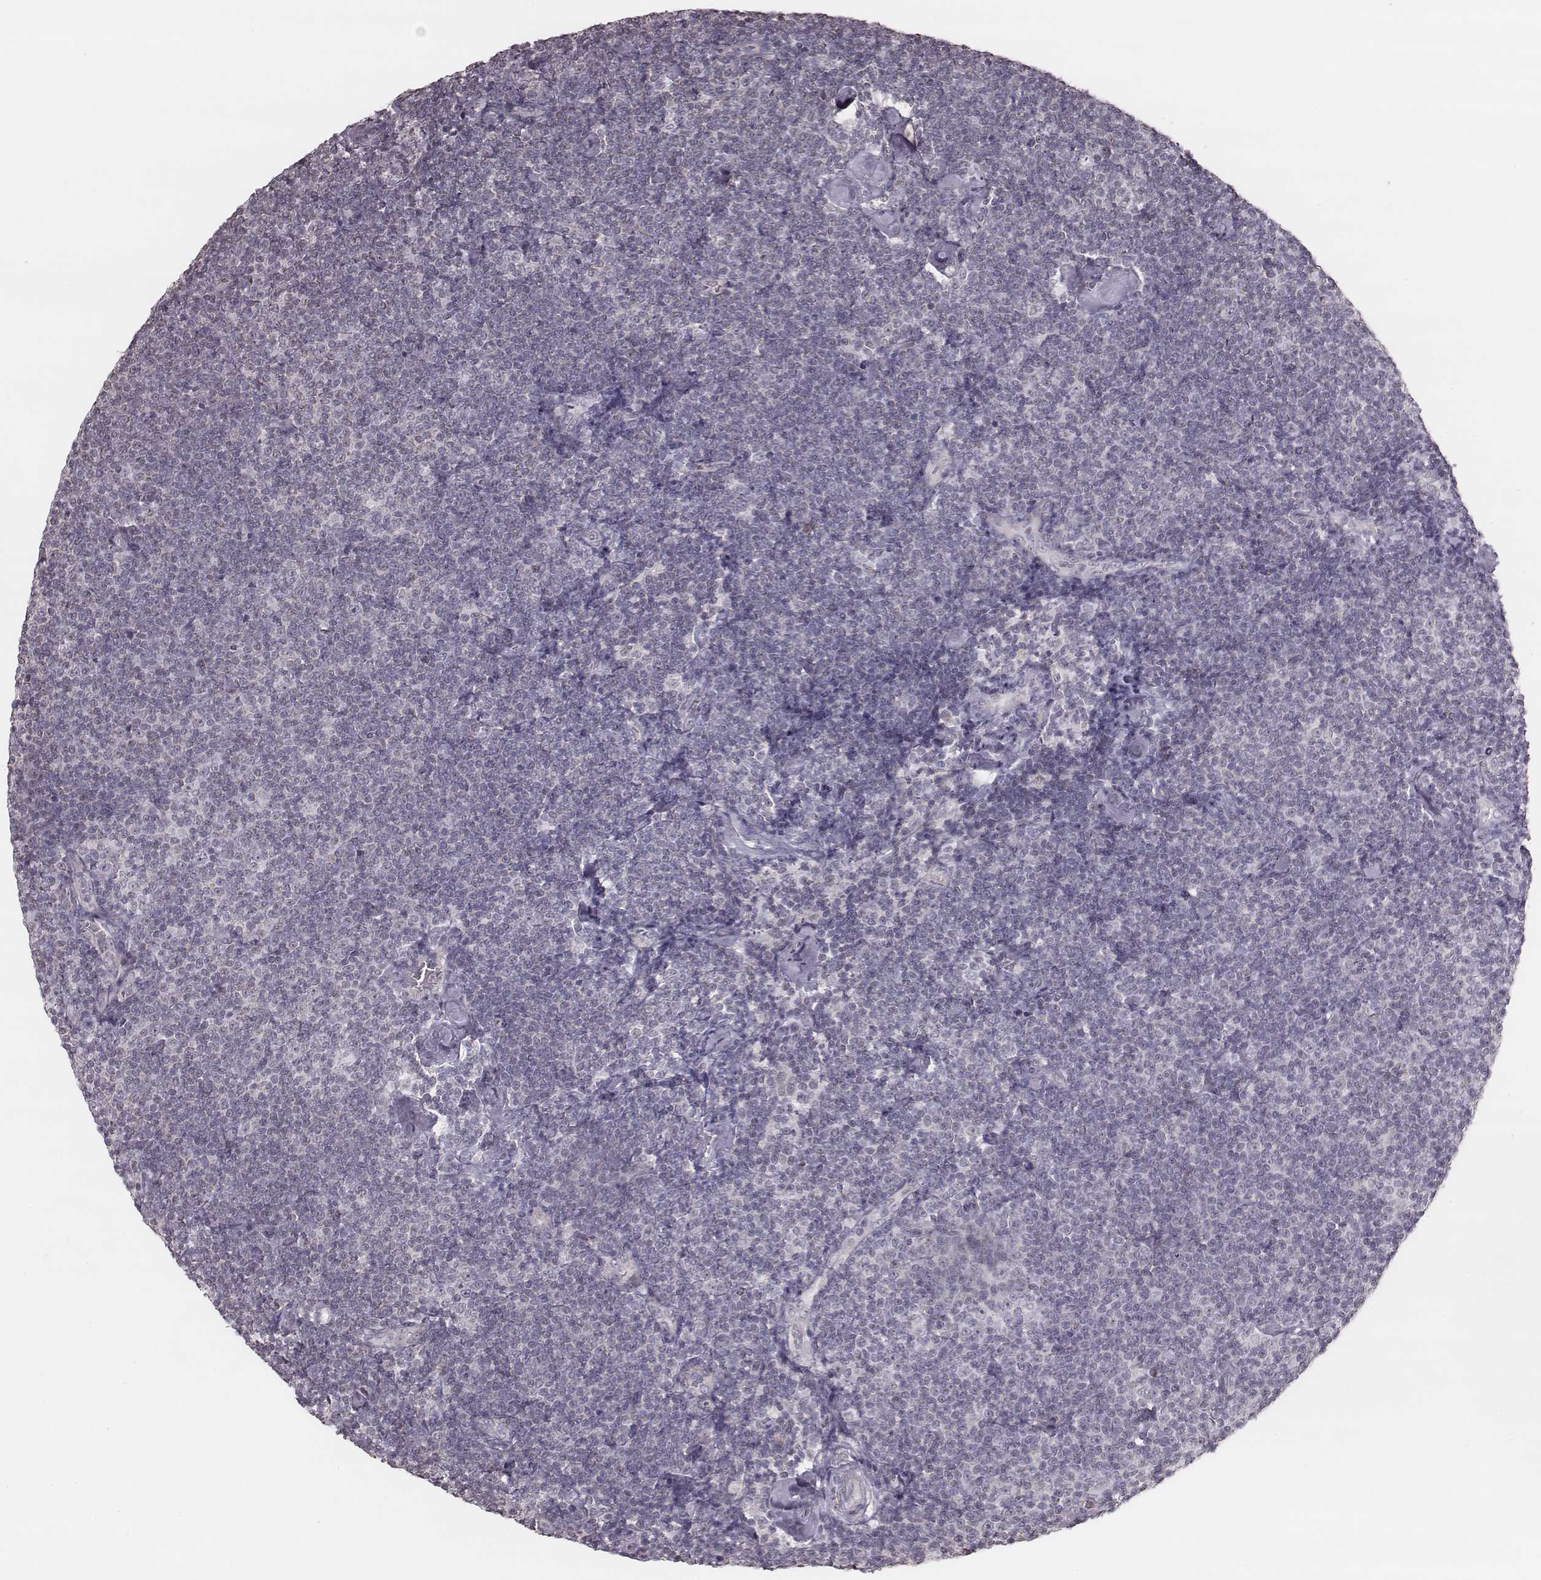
{"staining": {"intensity": "negative", "quantity": "none", "location": "none"}, "tissue": "lymphoma", "cell_type": "Tumor cells", "image_type": "cancer", "snomed": [{"axis": "morphology", "description": "Malignant lymphoma, non-Hodgkin's type, Low grade"}, {"axis": "topography", "description": "Lymph node"}], "caption": "Micrograph shows no significant protein expression in tumor cells of lymphoma.", "gene": "SLC7A4", "patient": {"sex": "male", "age": 81}}